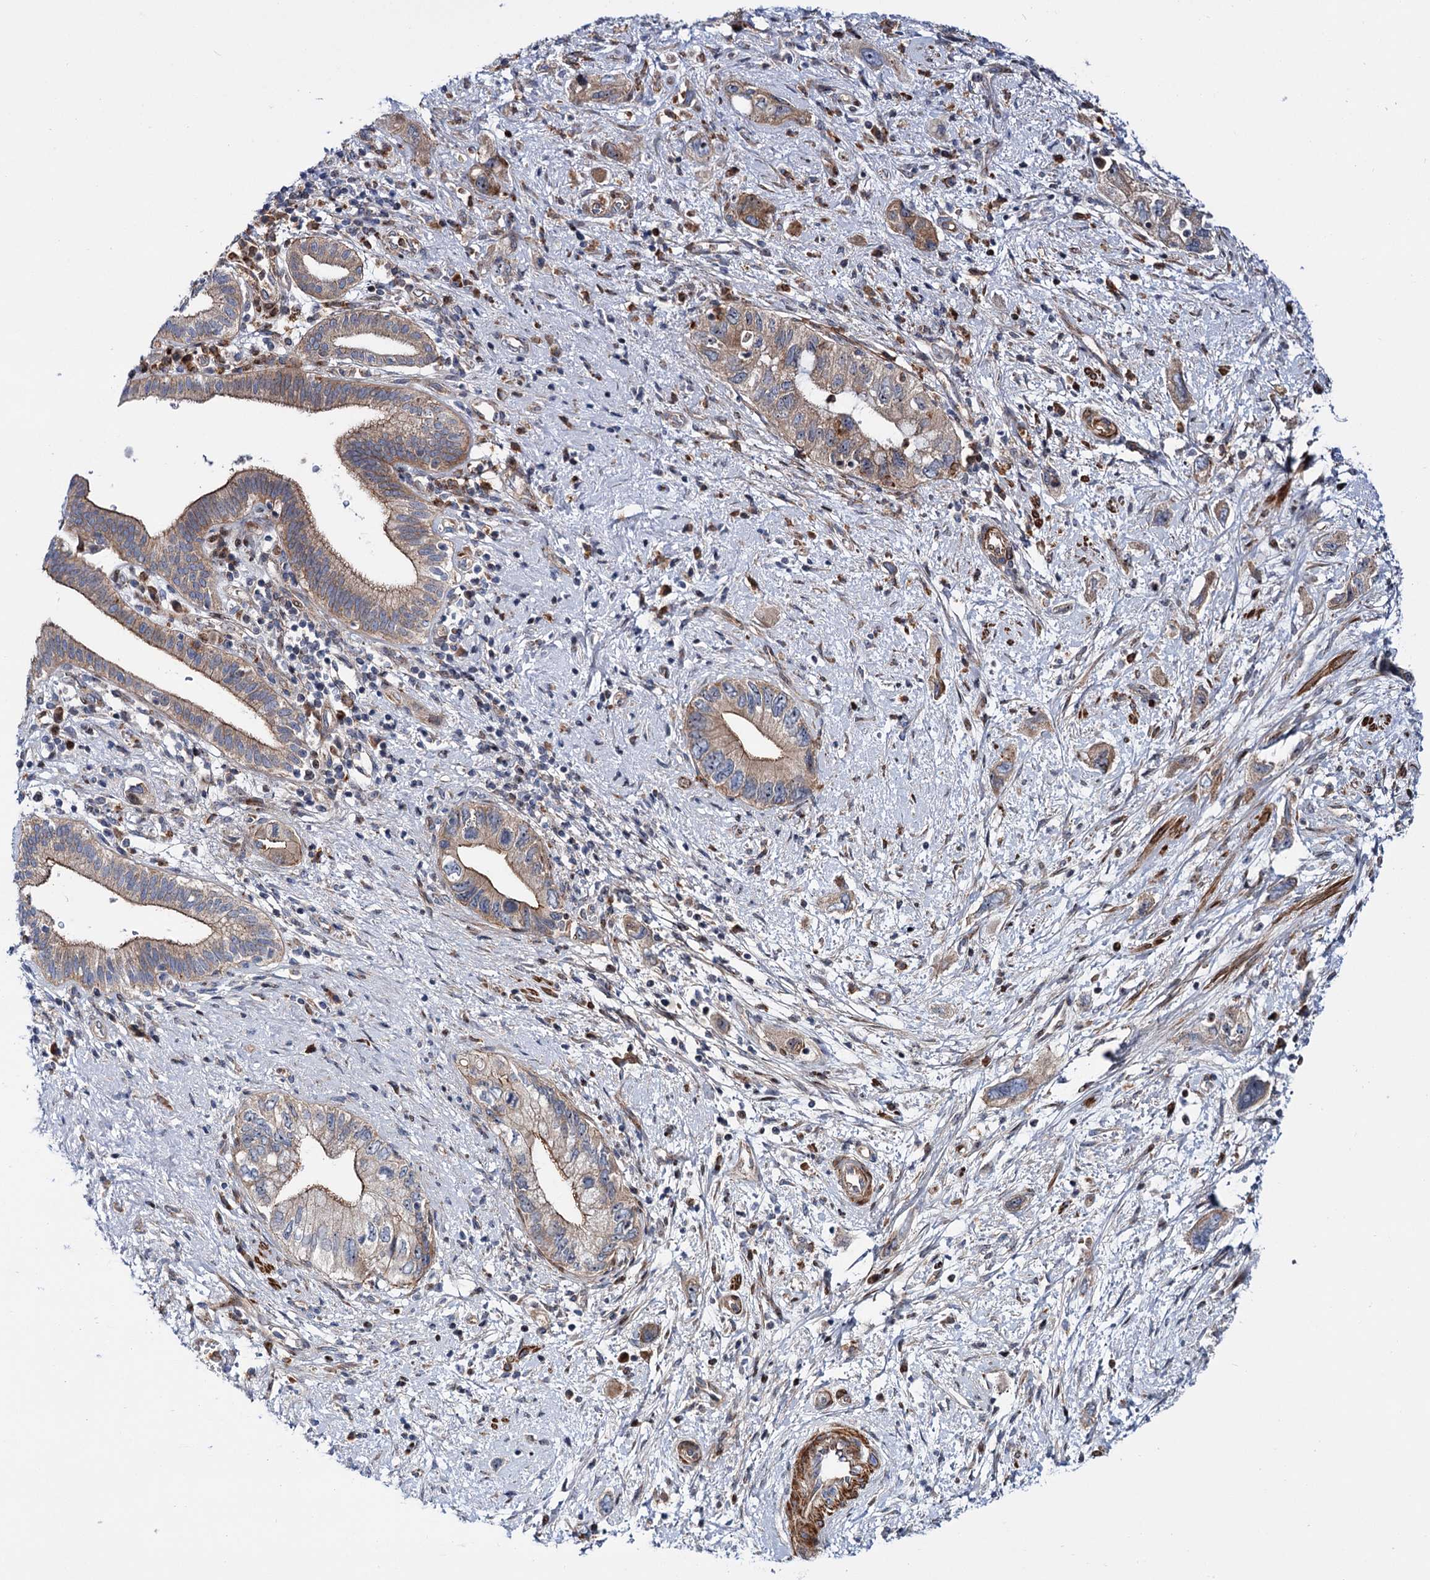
{"staining": {"intensity": "weak", "quantity": "25%-75%", "location": "cytoplasmic/membranous"}, "tissue": "pancreatic cancer", "cell_type": "Tumor cells", "image_type": "cancer", "snomed": [{"axis": "morphology", "description": "Adenocarcinoma, NOS"}, {"axis": "topography", "description": "Pancreas"}], "caption": "DAB (3,3'-diaminobenzidine) immunohistochemical staining of pancreatic adenocarcinoma reveals weak cytoplasmic/membranous protein positivity in about 25%-75% of tumor cells.", "gene": "THAP9", "patient": {"sex": "female", "age": 73}}